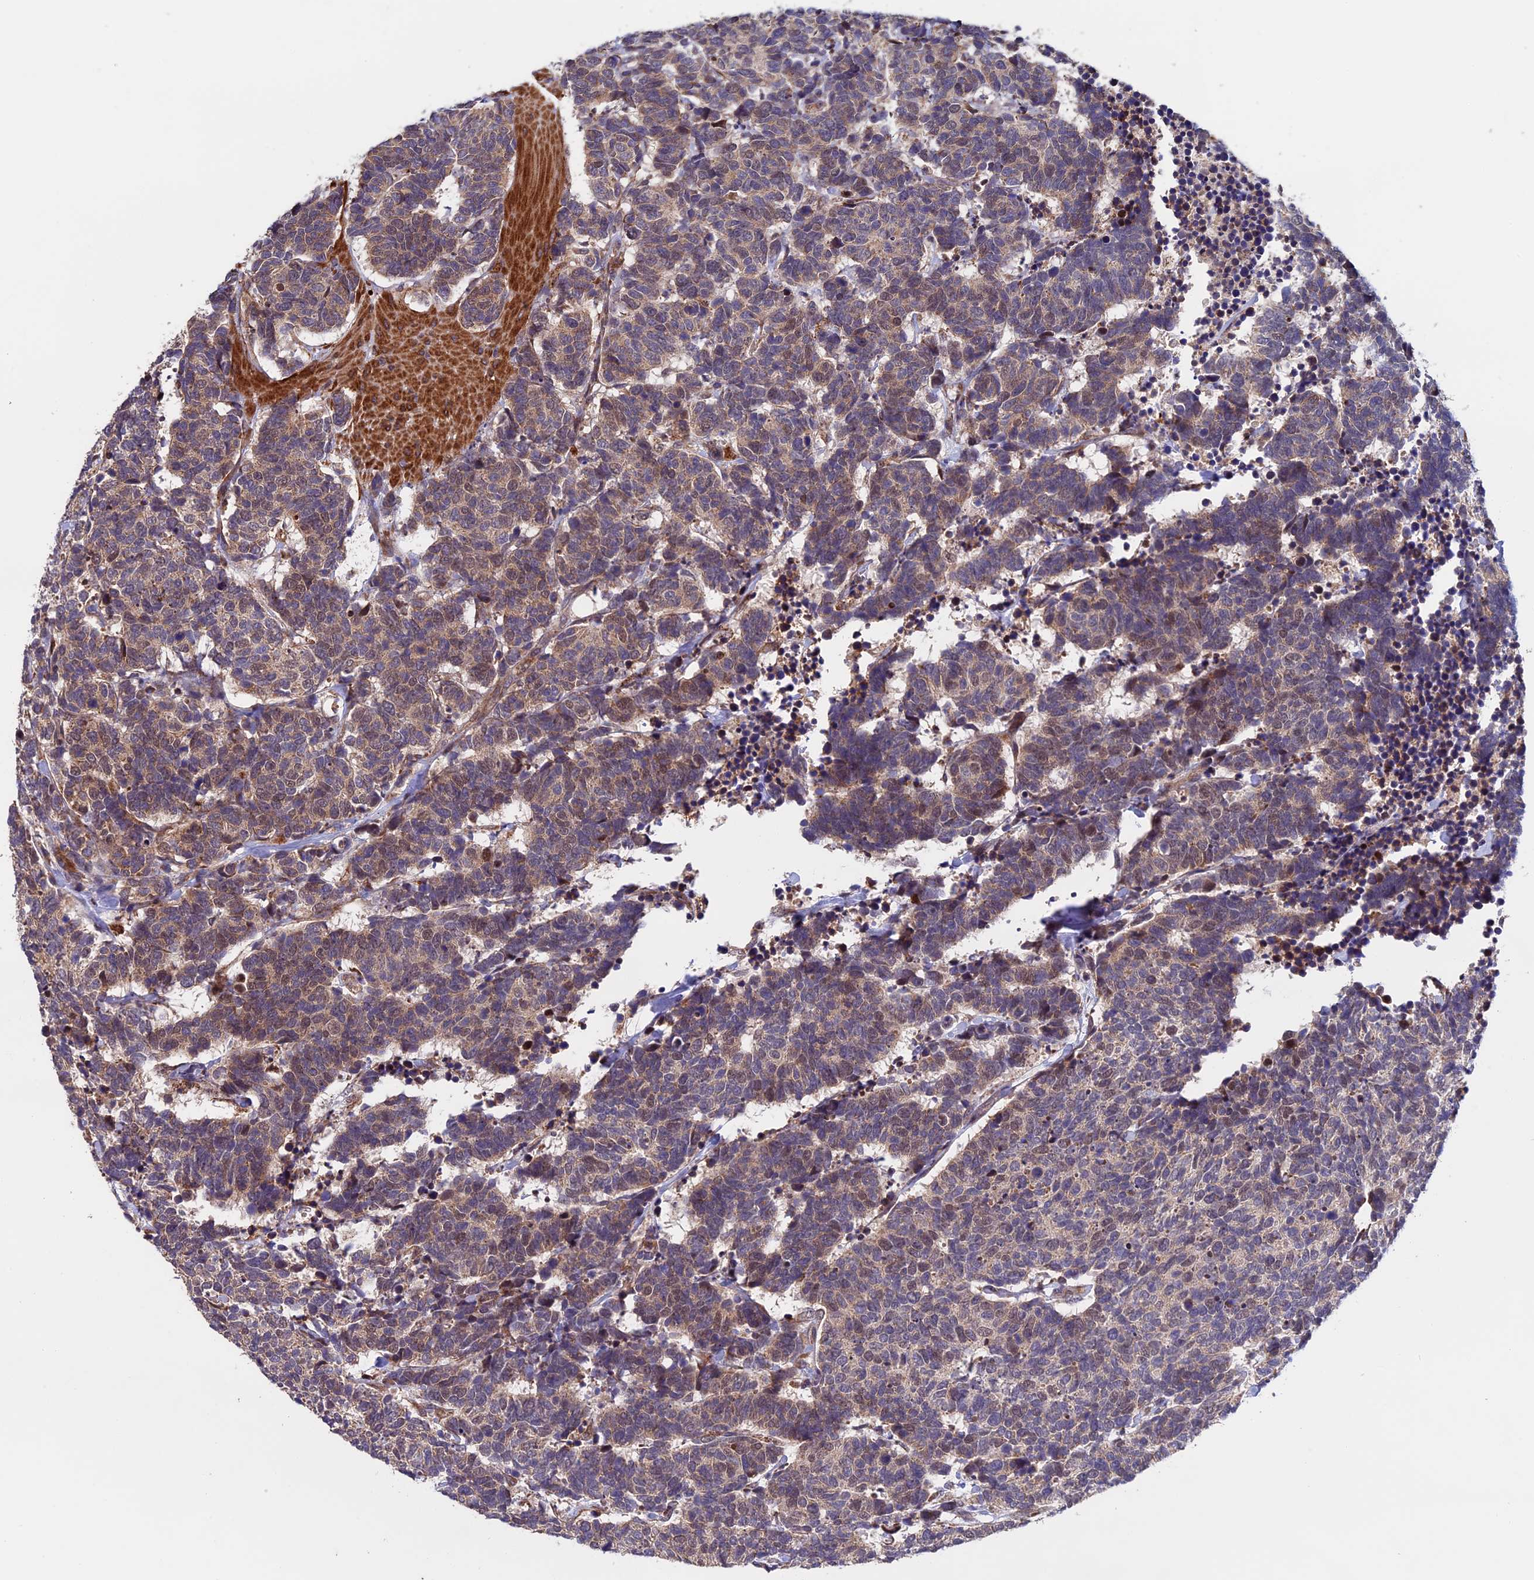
{"staining": {"intensity": "weak", "quantity": ">75%", "location": "cytoplasmic/membranous,nuclear"}, "tissue": "carcinoid", "cell_type": "Tumor cells", "image_type": "cancer", "snomed": [{"axis": "morphology", "description": "Carcinoma, NOS"}, {"axis": "morphology", "description": "Carcinoid, malignant, NOS"}, {"axis": "topography", "description": "Urinary bladder"}], "caption": "Protein expression analysis of human carcinoid reveals weak cytoplasmic/membranous and nuclear positivity in about >75% of tumor cells.", "gene": "RNF17", "patient": {"sex": "male", "age": 57}}